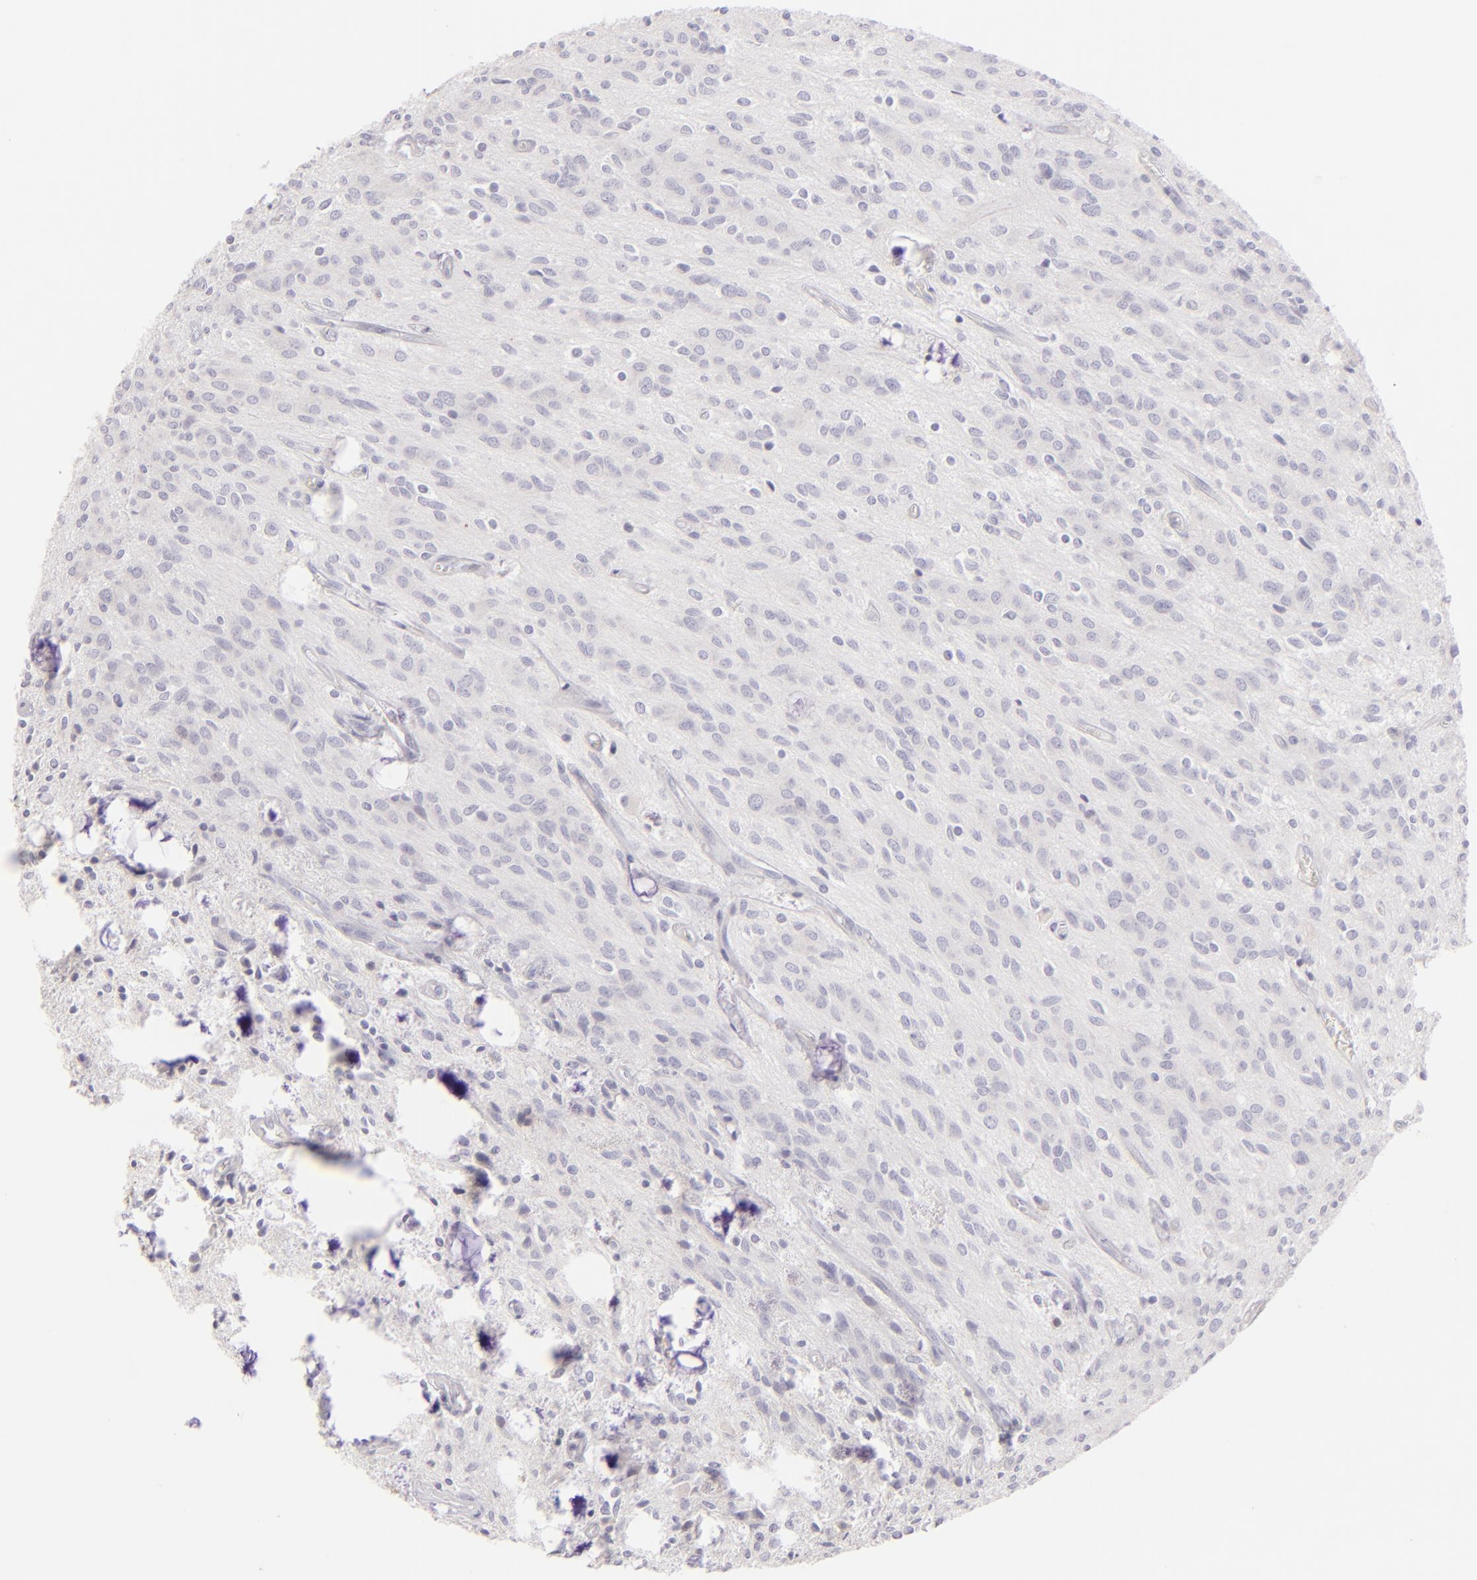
{"staining": {"intensity": "negative", "quantity": "none", "location": "none"}, "tissue": "glioma", "cell_type": "Tumor cells", "image_type": "cancer", "snomed": [{"axis": "morphology", "description": "Glioma, malignant, Low grade"}, {"axis": "topography", "description": "Brain"}], "caption": "The immunohistochemistry histopathology image has no significant positivity in tumor cells of malignant low-grade glioma tissue. Brightfield microscopy of IHC stained with DAB (brown) and hematoxylin (blue), captured at high magnification.", "gene": "CLDN4", "patient": {"sex": "female", "age": 15}}